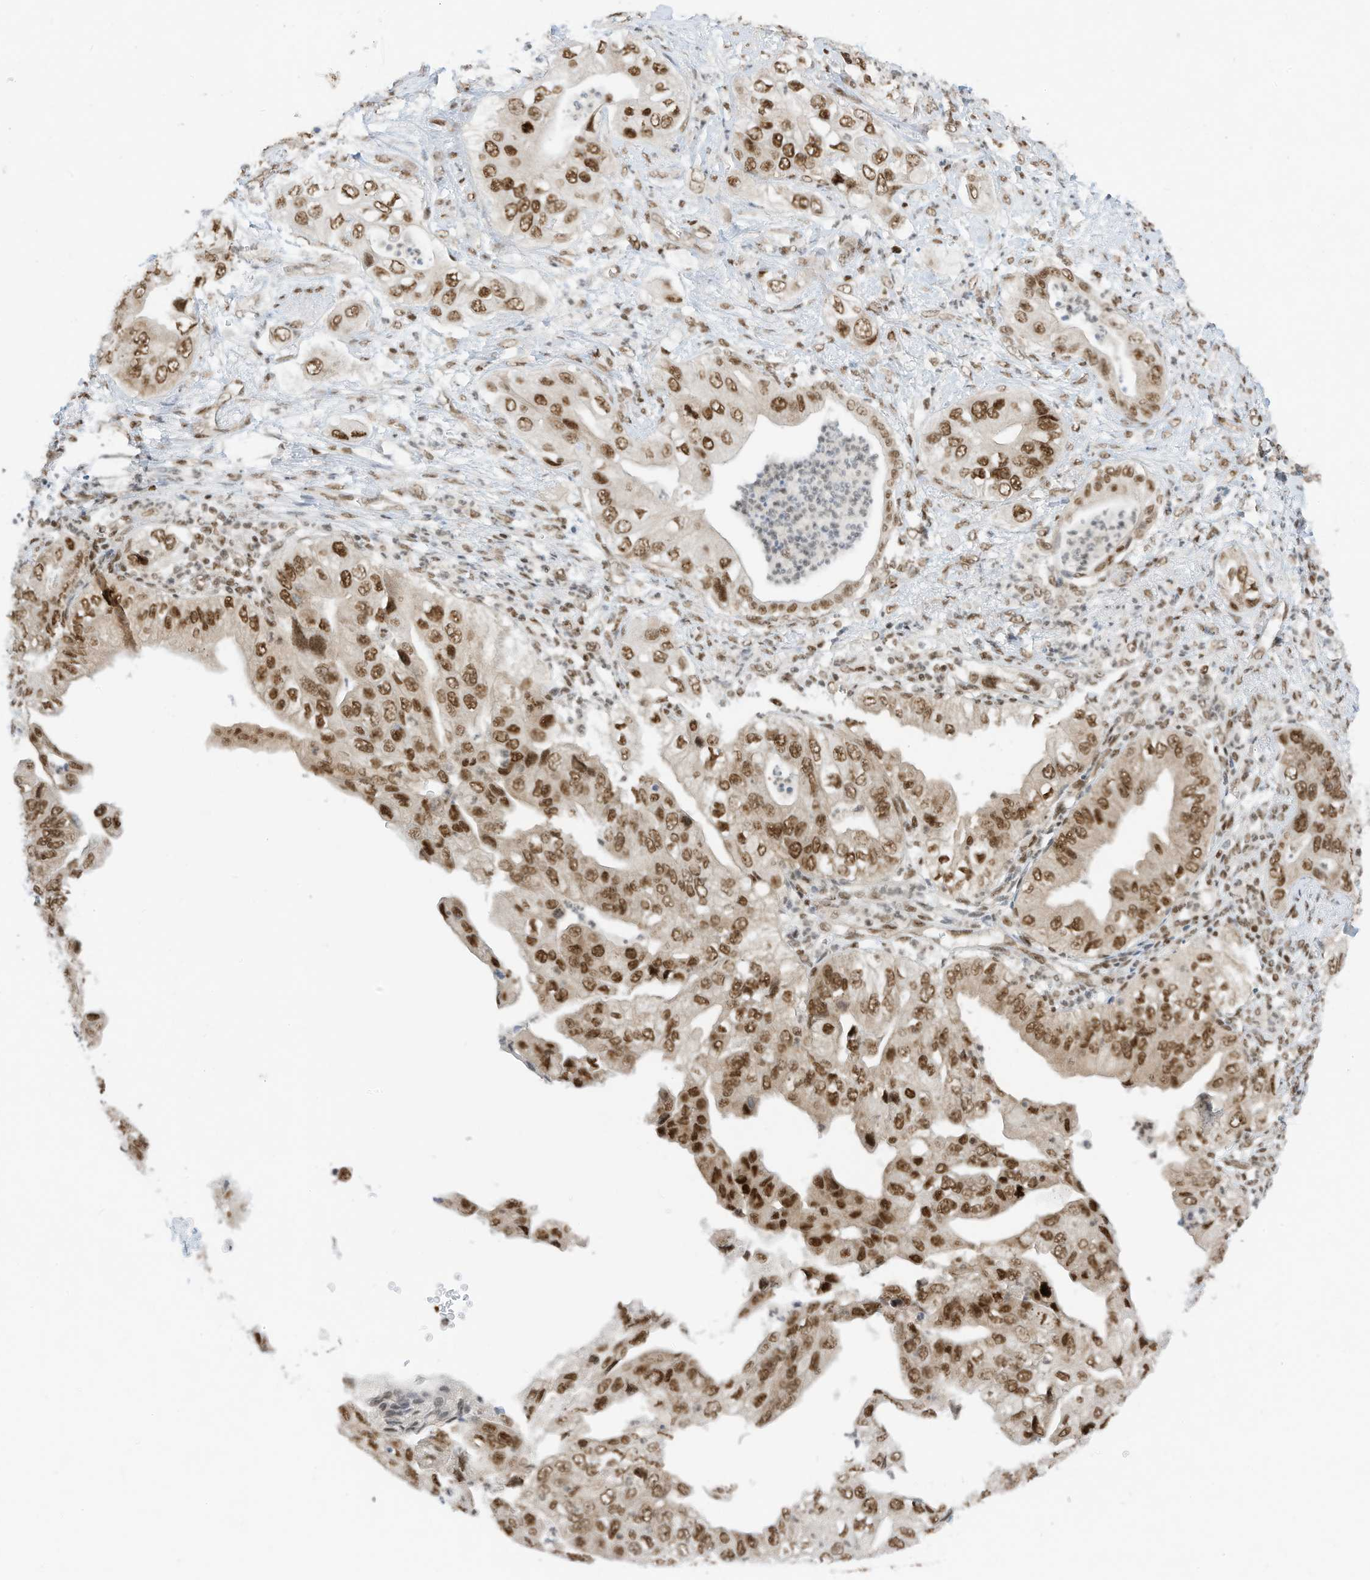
{"staining": {"intensity": "strong", "quantity": ">75%", "location": "nuclear"}, "tissue": "pancreatic cancer", "cell_type": "Tumor cells", "image_type": "cancer", "snomed": [{"axis": "morphology", "description": "Adenocarcinoma, NOS"}, {"axis": "topography", "description": "Pancreas"}], "caption": "There is high levels of strong nuclear positivity in tumor cells of pancreatic cancer (adenocarcinoma), as demonstrated by immunohistochemical staining (brown color).", "gene": "AURKAIP1", "patient": {"sex": "female", "age": 78}}